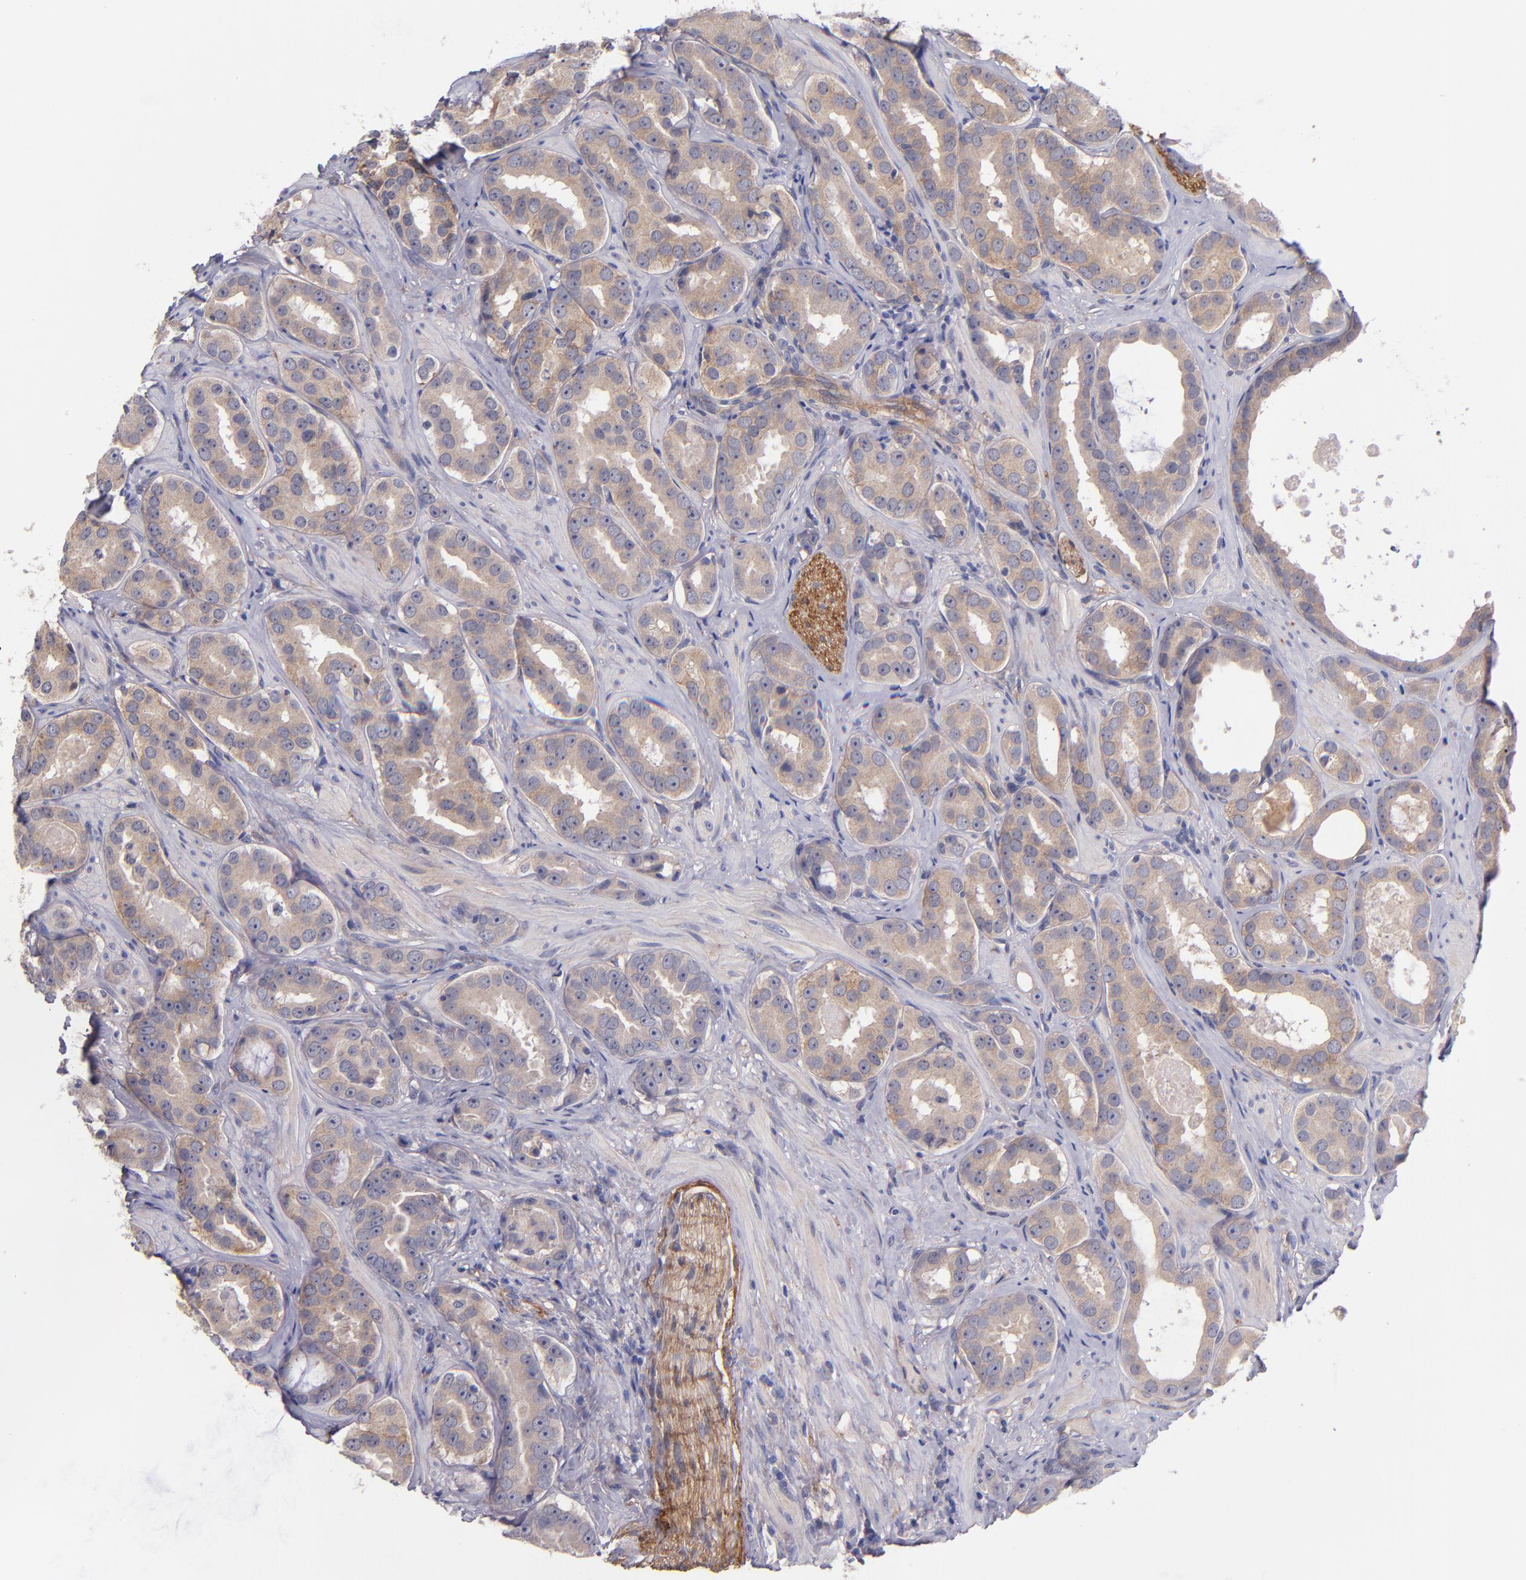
{"staining": {"intensity": "moderate", "quantity": ">75%", "location": "cytoplasmic/membranous"}, "tissue": "prostate cancer", "cell_type": "Tumor cells", "image_type": "cancer", "snomed": [{"axis": "morphology", "description": "Adenocarcinoma, Low grade"}, {"axis": "topography", "description": "Prostate"}], "caption": "Immunohistochemistry (DAB (3,3'-diaminobenzidine)) staining of adenocarcinoma (low-grade) (prostate) demonstrates moderate cytoplasmic/membranous protein expression in approximately >75% of tumor cells. (Stains: DAB (3,3'-diaminobenzidine) in brown, nuclei in blue, Microscopy: brightfield microscopy at high magnification).", "gene": "PLSCR4", "patient": {"sex": "male", "age": 59}}